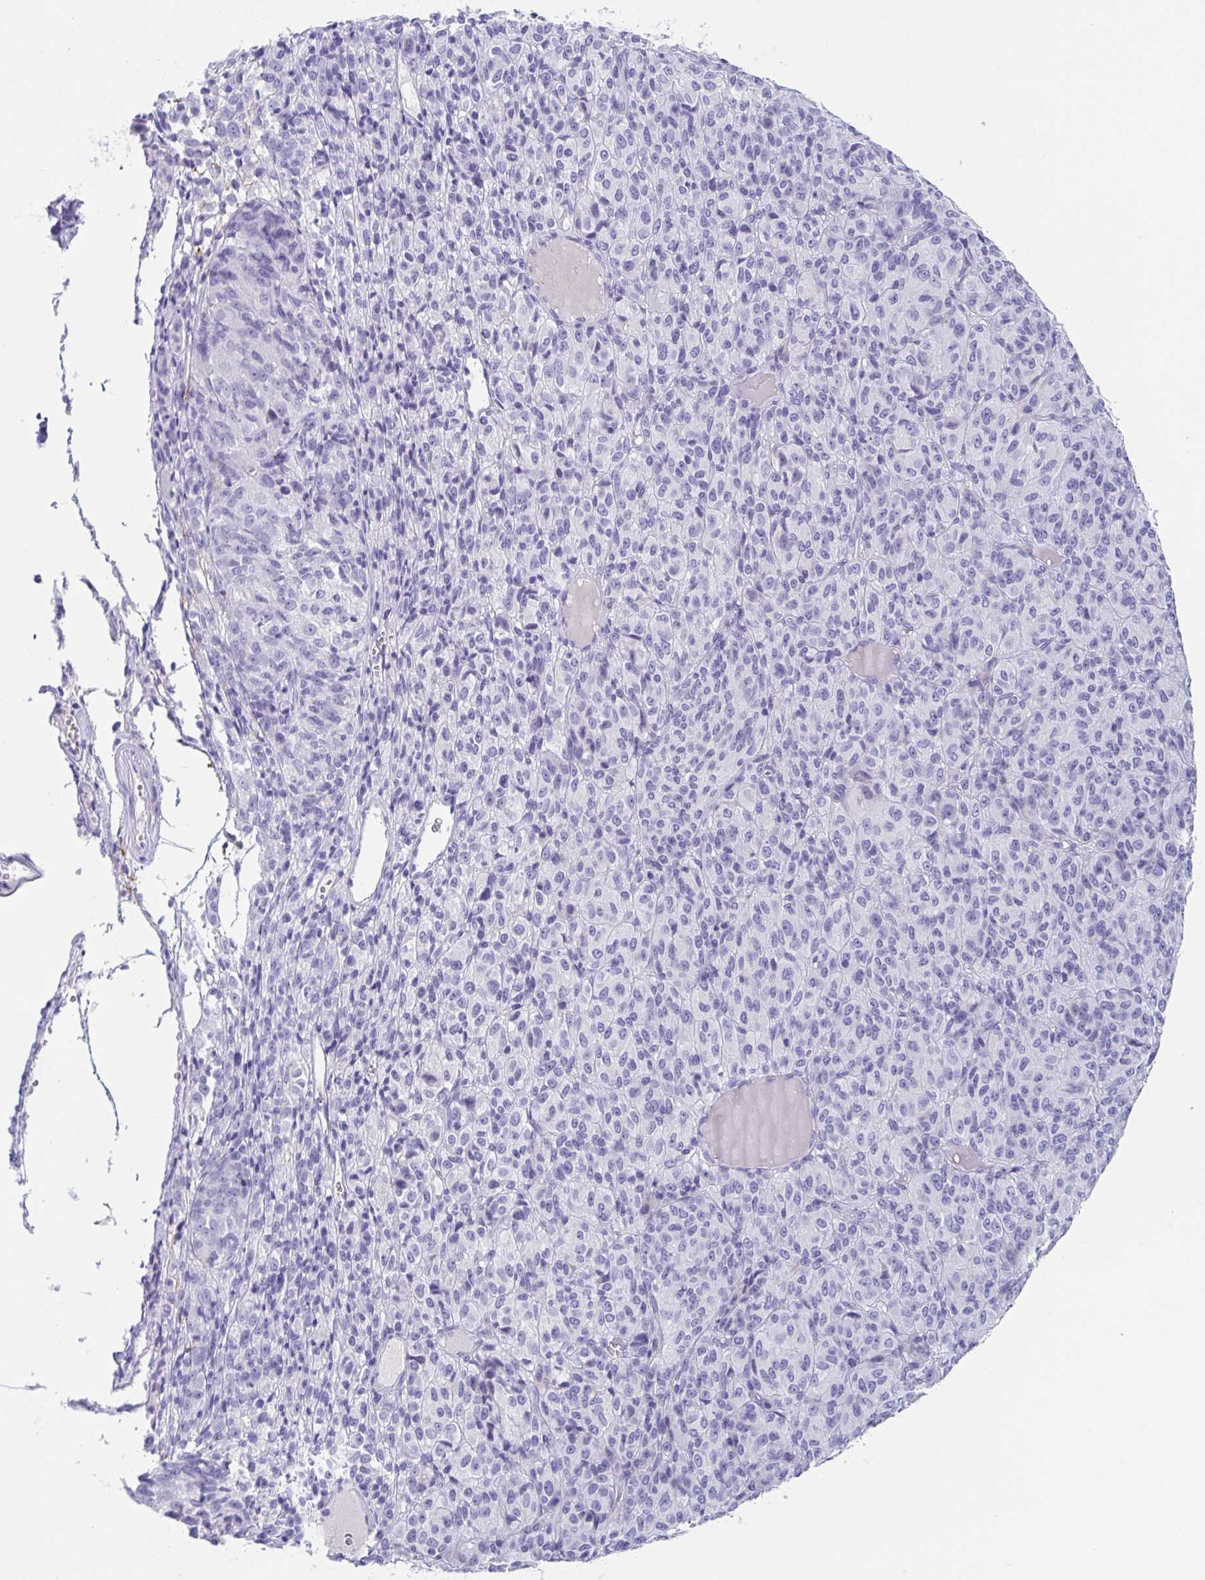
{"staining": {"intensity": "negative", "quantity": "none", "location": "none"}, "tissue": "melanoma", "cell_type": "Tumor cells", "image_type": "cancer", "snomed": [{"axis": "morphology", "description": "Malignant melanoma, Metastatic site"}, {"axis": "topography", "description": "Brain"}], "caption": "The image exhibits no significant positivity in tumor cells of melanoma.", "gene": "PLA2G1B", "patient": {"sex": "female", "age": 56}}